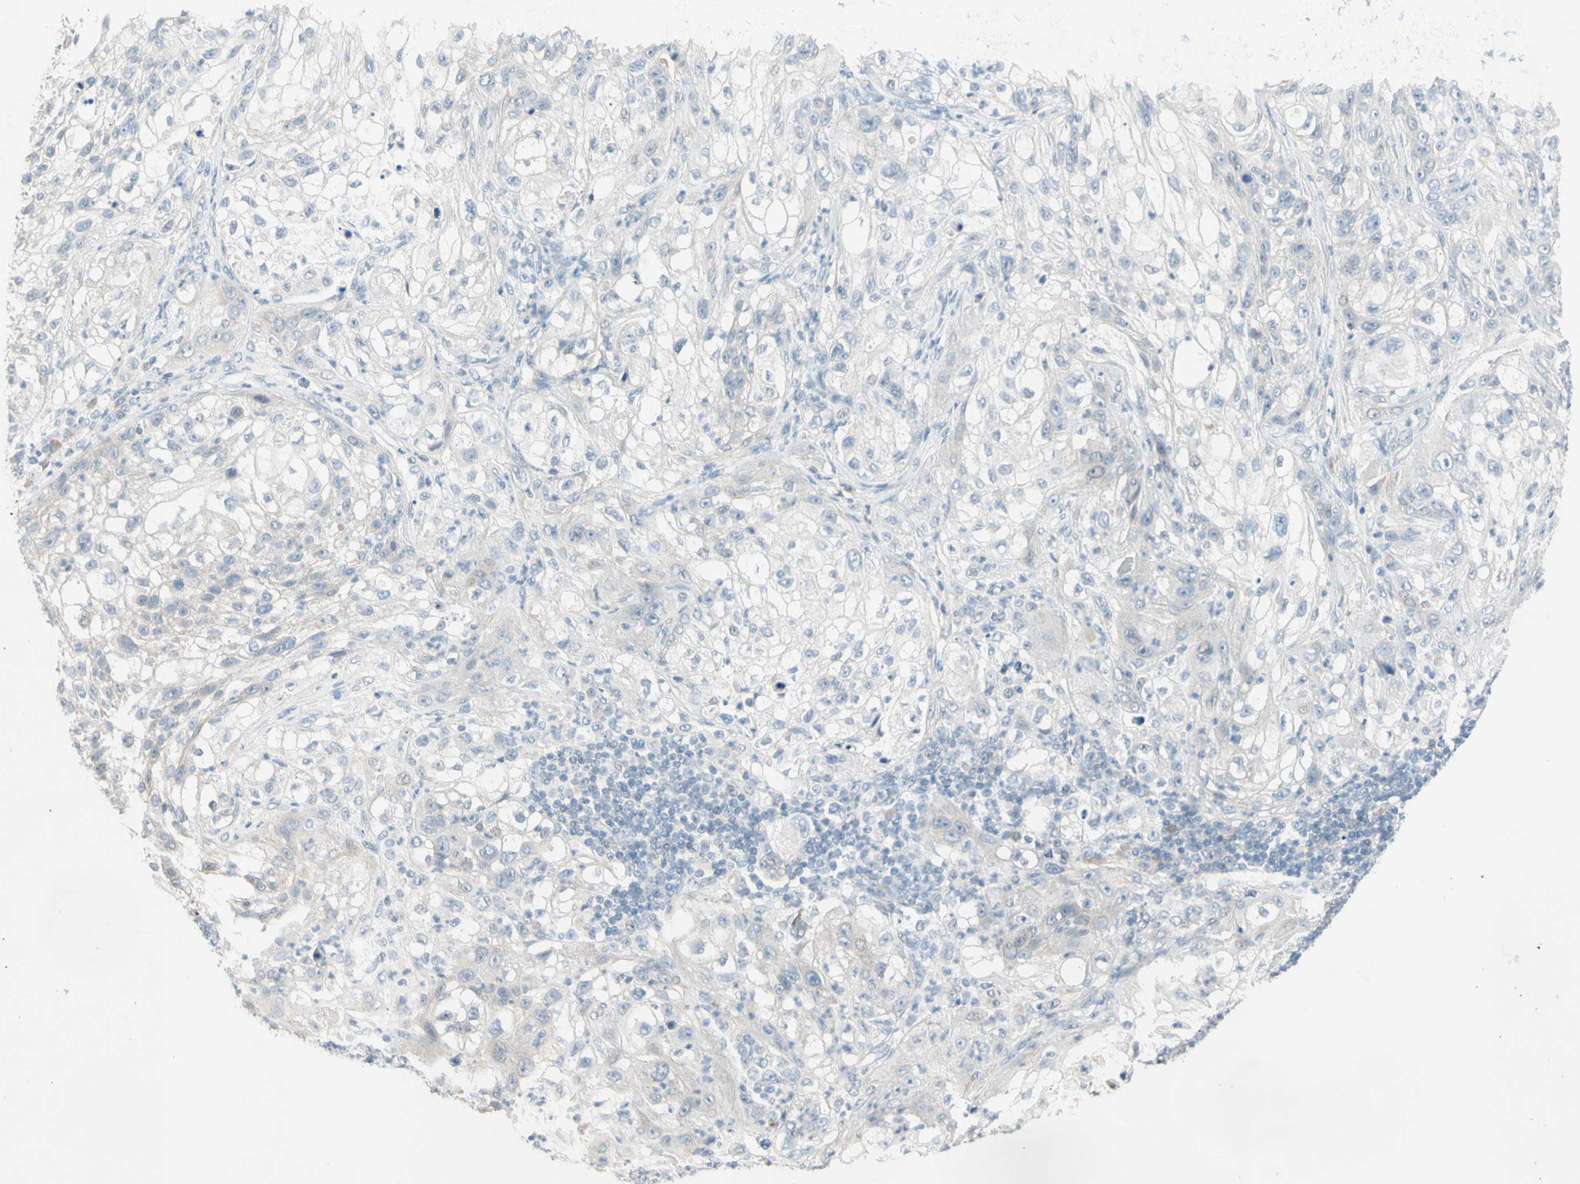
{"staining": {"intensity": "negative", "quantity": "none", "location": "none"}, "tissue": "lung cancer", "cell_type": "Tumor cells", "image_type": "cancer", "snomed": [{"axis": "morphology", "description": "Inflammation, NOS"}, {"axis": "morphology", "description": "Squamous cell carcinoma, NOS"}, {"axis": "topography", "description": "Lymph node"}, {"axis": "topography", "description": "Soft tissue"}, {"axis": "topography", "description": "Lung"}], "caption": "IHC photomicrograph of neoplastic tissue: lung cancer (squamous cell carcinoma) stained with DAB (3,3'-diaminobenzidine) displays no significant protein staining in tumor cells. (DAB (3,3'-diaminobenzidine) immunohistochemistry (IHC) visualized using brightfield microscopy, high magnification).", "gene": "SERPIND1", "patient": {"sex": "male", "age": 66}}